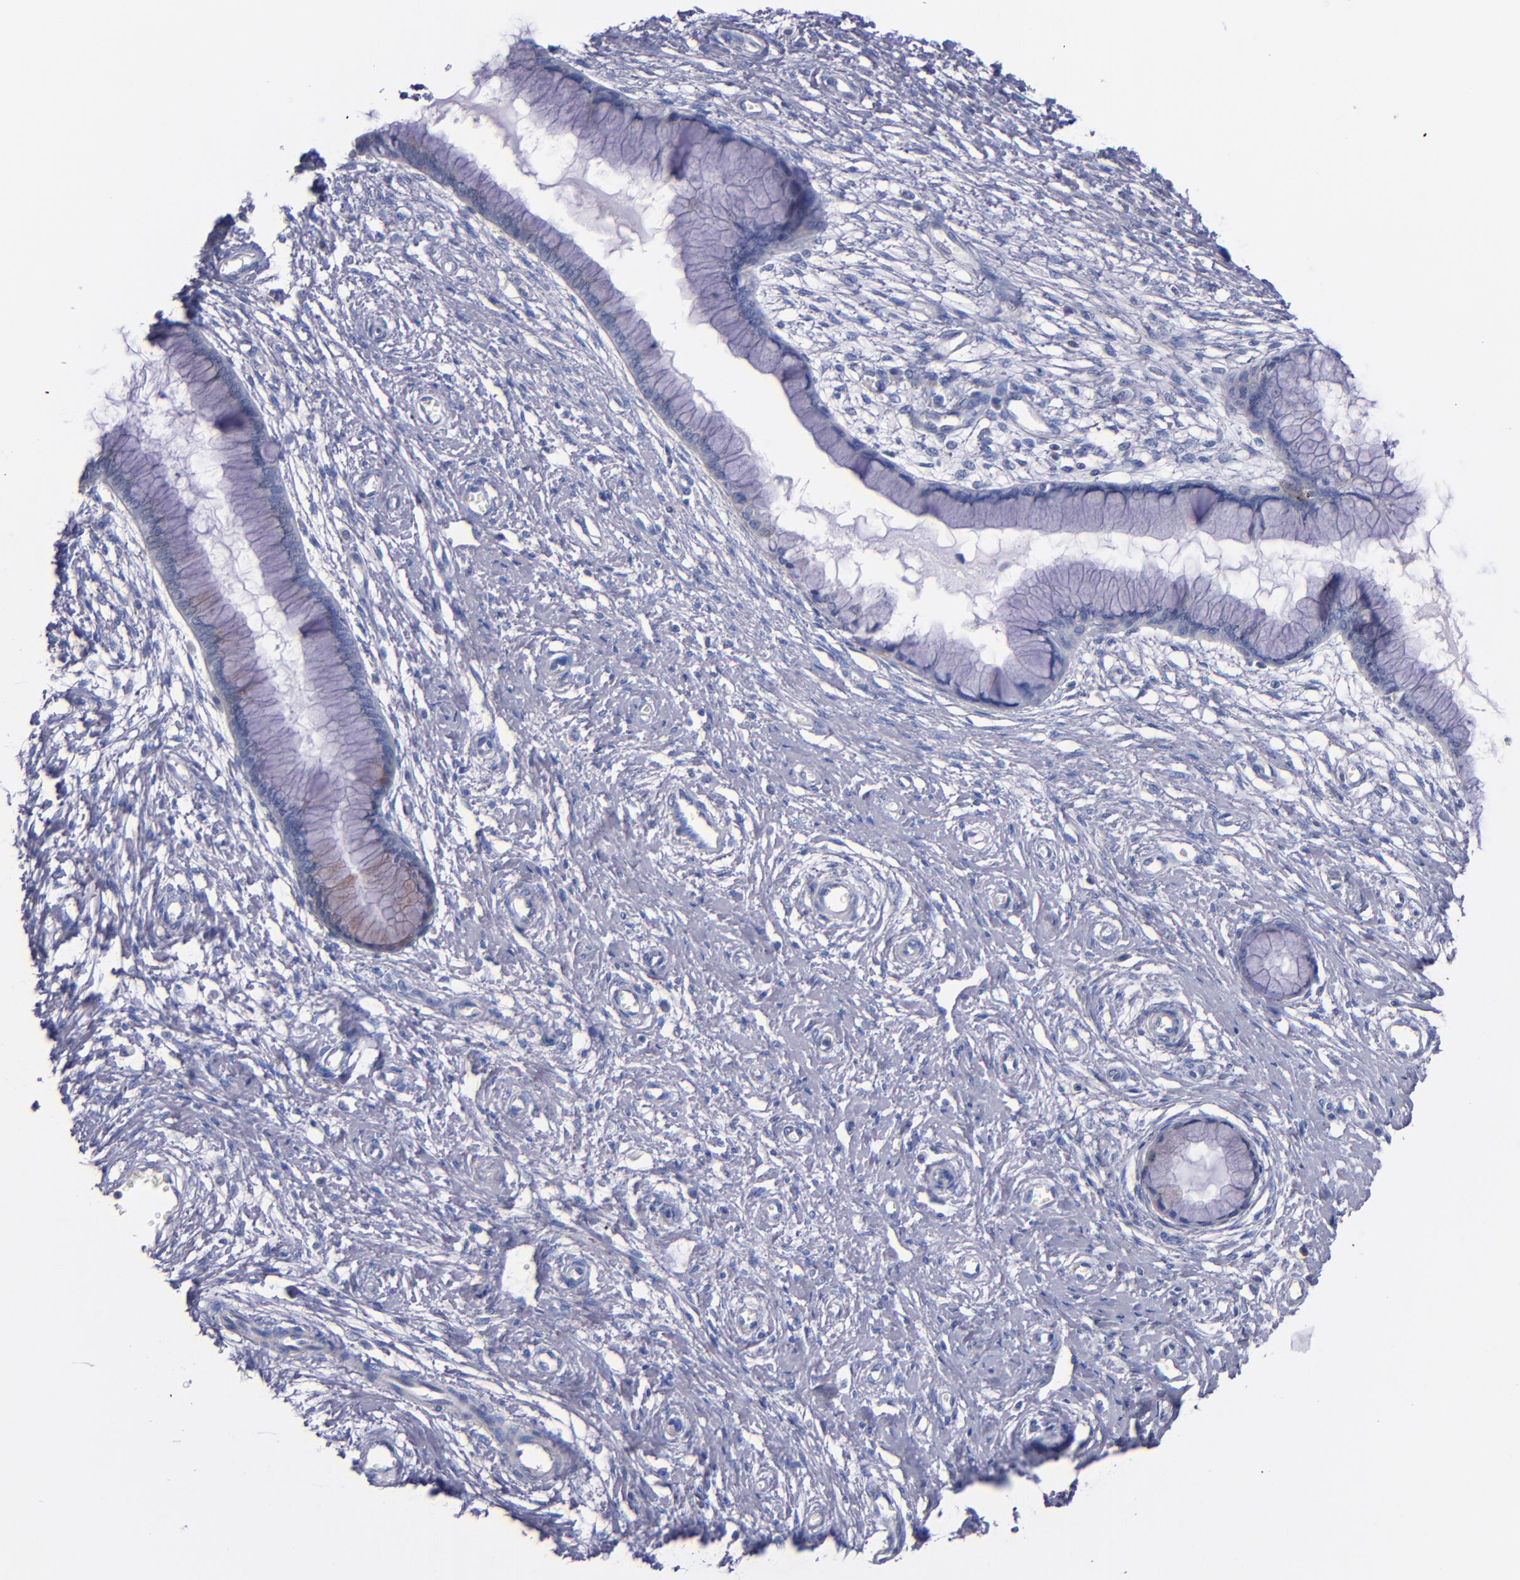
{"staining": {"intensity": "negative", "quantity": "none", "location": "none"}, "tissue": "cervix", "cell_type": "Glandular cells", "image_type": "normal", "snomed": [{"axis": "morphology", "description": "Normal tissue, NOS"}, {"axis": "topography", "description": "Cervix"}], "caption": "A photomicrograph of cervix stained for a protein reveals no brown staining in glandular cells. (DAB (3,3'-diaminobenzidine) IHC with hematoxylin counter stain).", "gene": "CNTNAP2", "patient": {"sex": "female", "age": 55}}